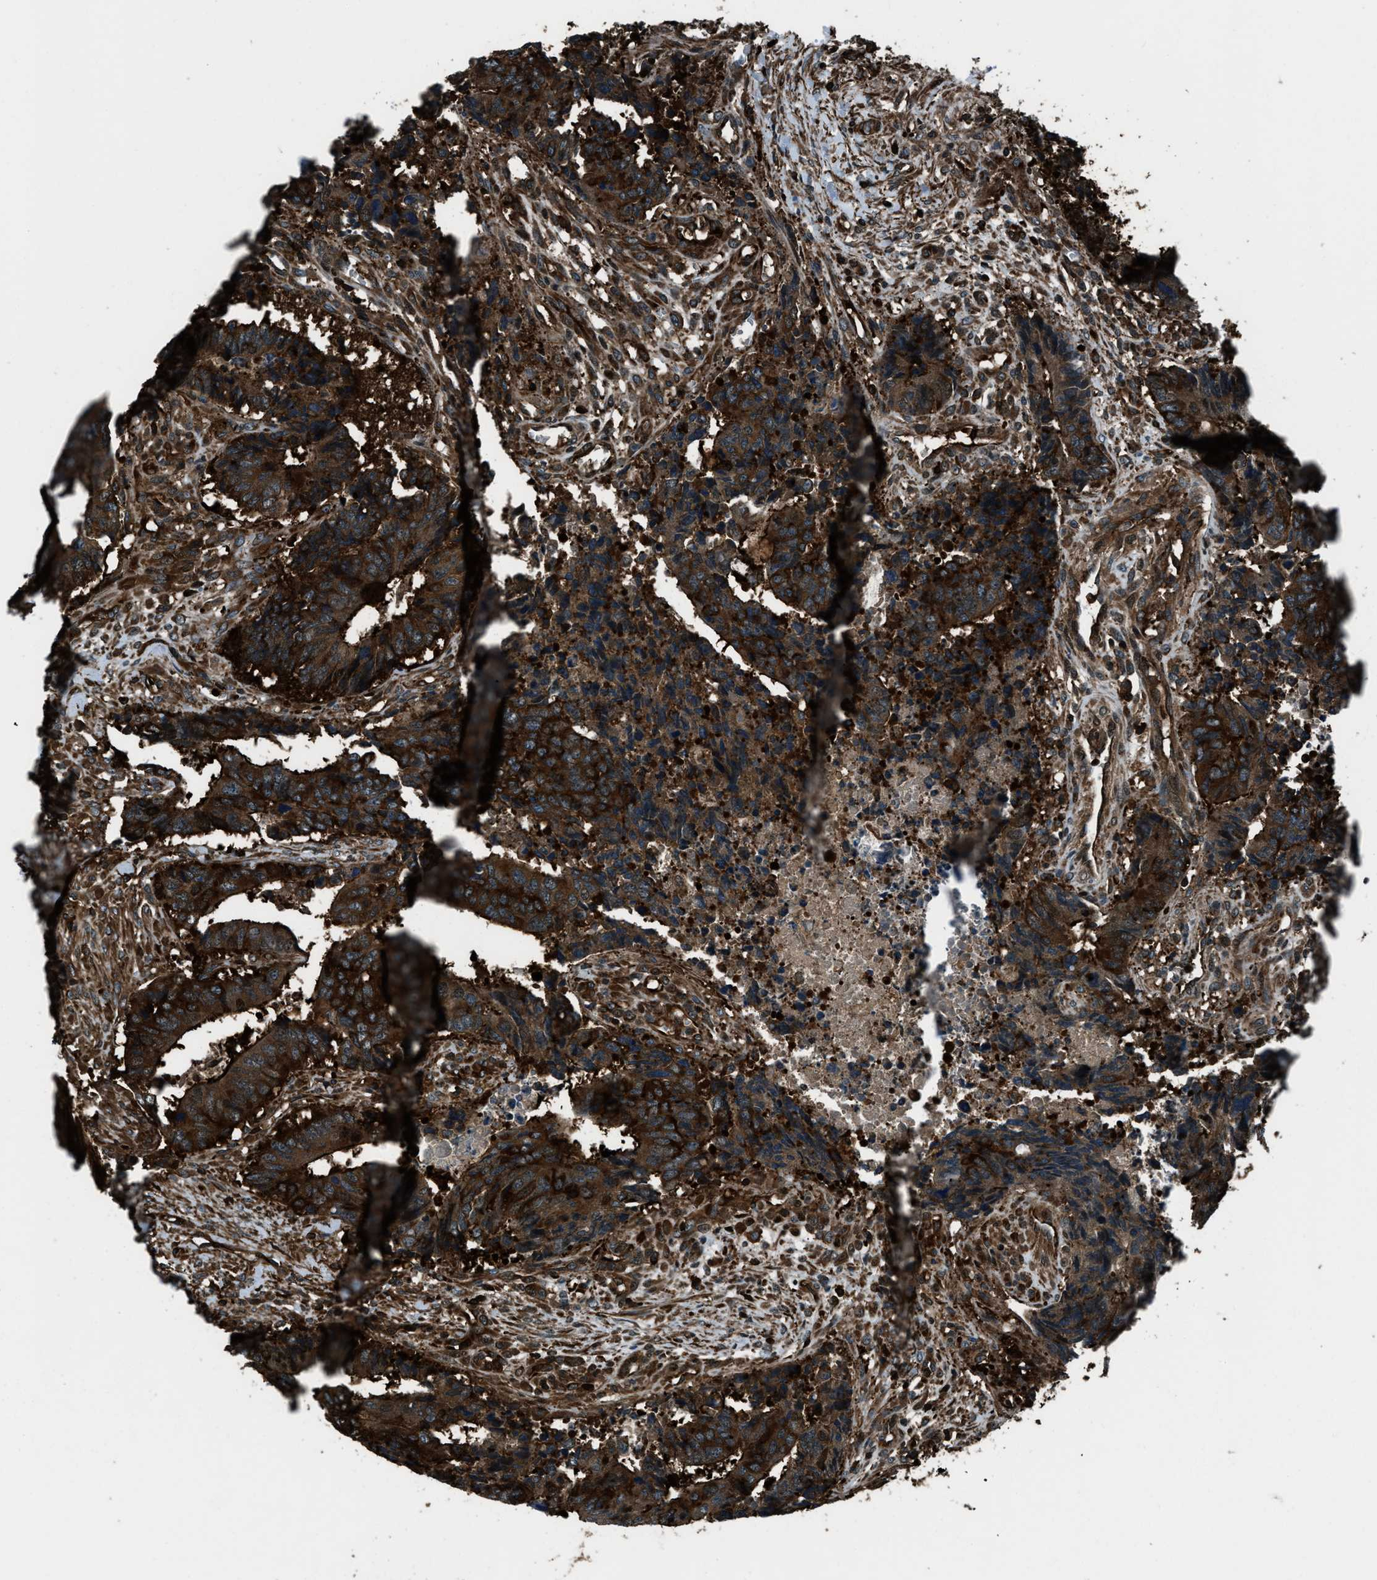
{"staining": {"intensity": "strong", "quantity": ">75%", "location": "cytoplasmic/membranous"}, "tissue": "colorectal cancer", "cell_type": "Tumor cells", "image_type": "cancer", "snomed": [{"axis": "morphology", "description": "Adenocarcinoma, NOS"}, {"axis": "topography", "description": "Rectum"}], "caption": "About >75% of tumor cells in colorectal cancer demonstrate strong cytoplasmic/membranous protein staining as visualized by brown immunohistochemical staining.", "gene": "SNX30", "patient": {"sex": "male", "age": 84}}